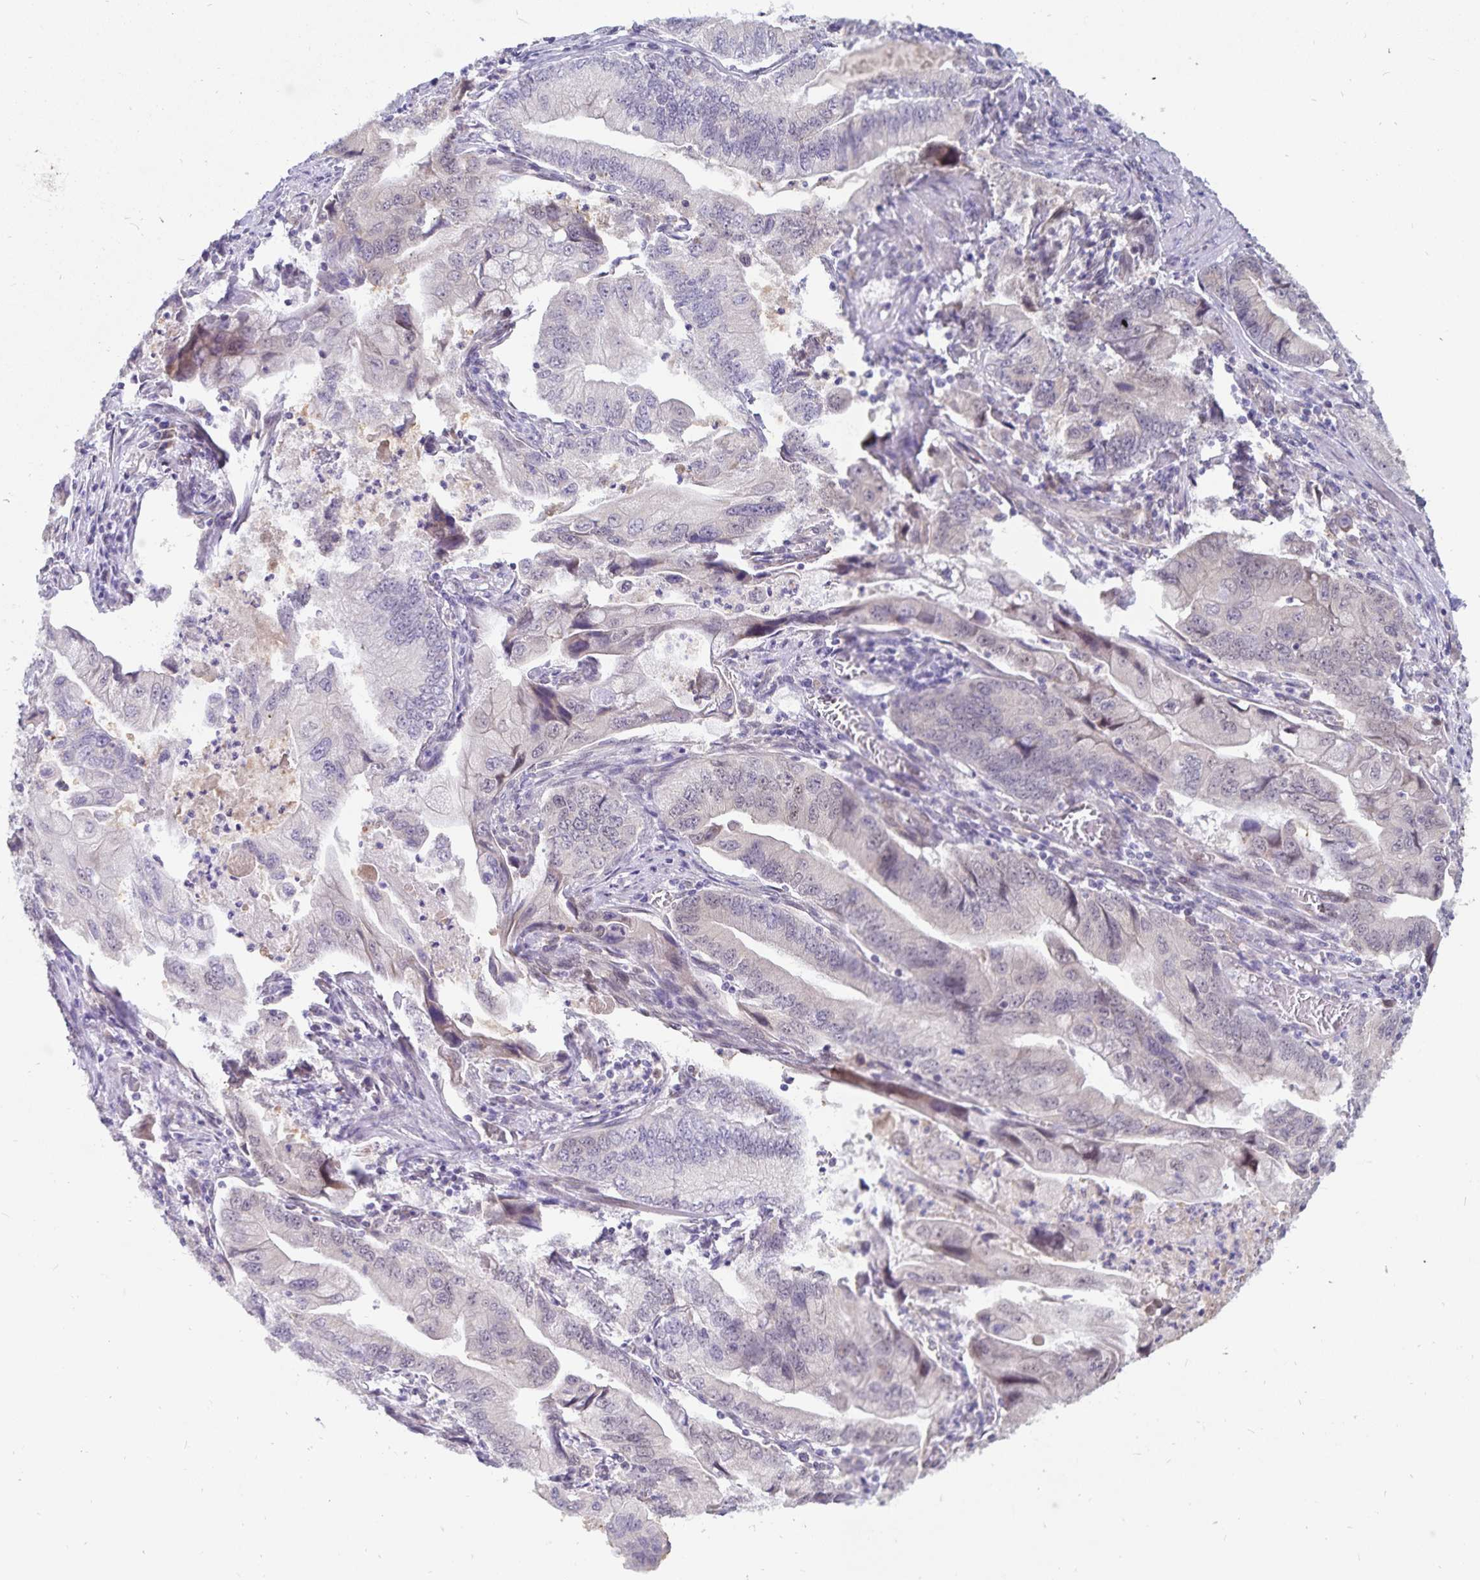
{"staining": {"intensity": "negative", "quantity": "none", "location": "none"}, "tissue": "stomach cancer", "cell_type": "Tumor cells", "image_type": "cancer", "snomed": [{"axis": "morphology", "description": "Adenocarcinoma, NOS"}, {"axis": "topography", "description": "Pancreas"}, {"axis": "topography", "description": "Stomach, upper"}], "caption": "Immunohistochemistry (IHC) micrograph of neoplastic tissue: stomach cancer (adenocarcinoma) stained with DAB exhibits no significant protein staining in tumor cells. (DAB (3,3'-diaminobenzidine) immunohistochemistry with hematoxylin counter stain).", "gene": "ATP2A2", "patient": {"sex": "male", "age": 77}}